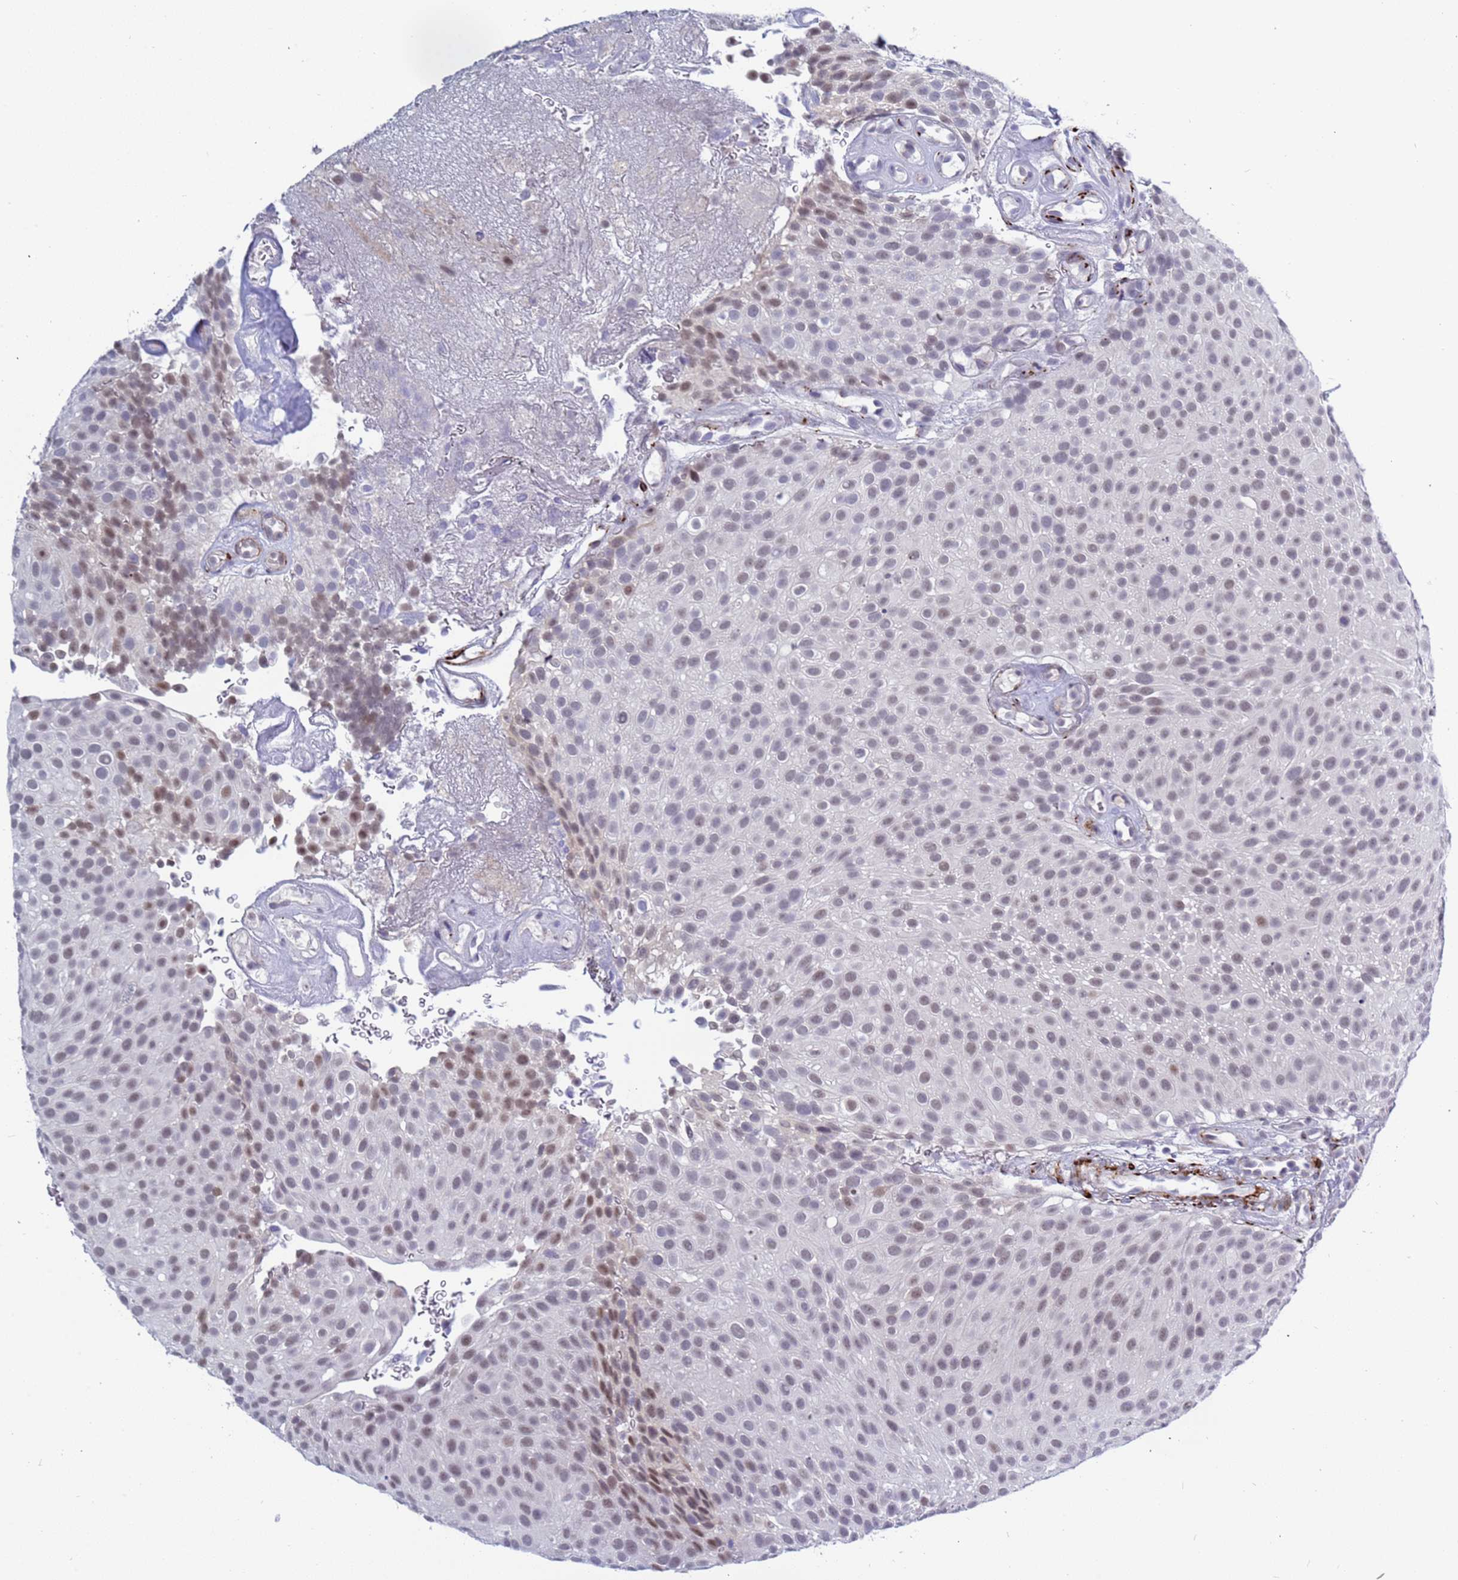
{"staining": {"intensity": "weak", "quantity": ">75%", "location": "nuclear"}, "tissue": "urothelial cancer", "cell_type": "Tumor cells", "image_type": "cancer", "snomed": [{"axis": "morphology", "description": "Urothelial carcinoma, Low grade"}, {"axis": "topography", "description": "Urinary bladder"}], "caption": "Immunohistochemical staining of urothelial cancer demonstrates low levels of weak nuclear positivity in about >75% of tumor cells.", "gene": "CXorf65", "patient": {"sex": "male", "age": 78}}